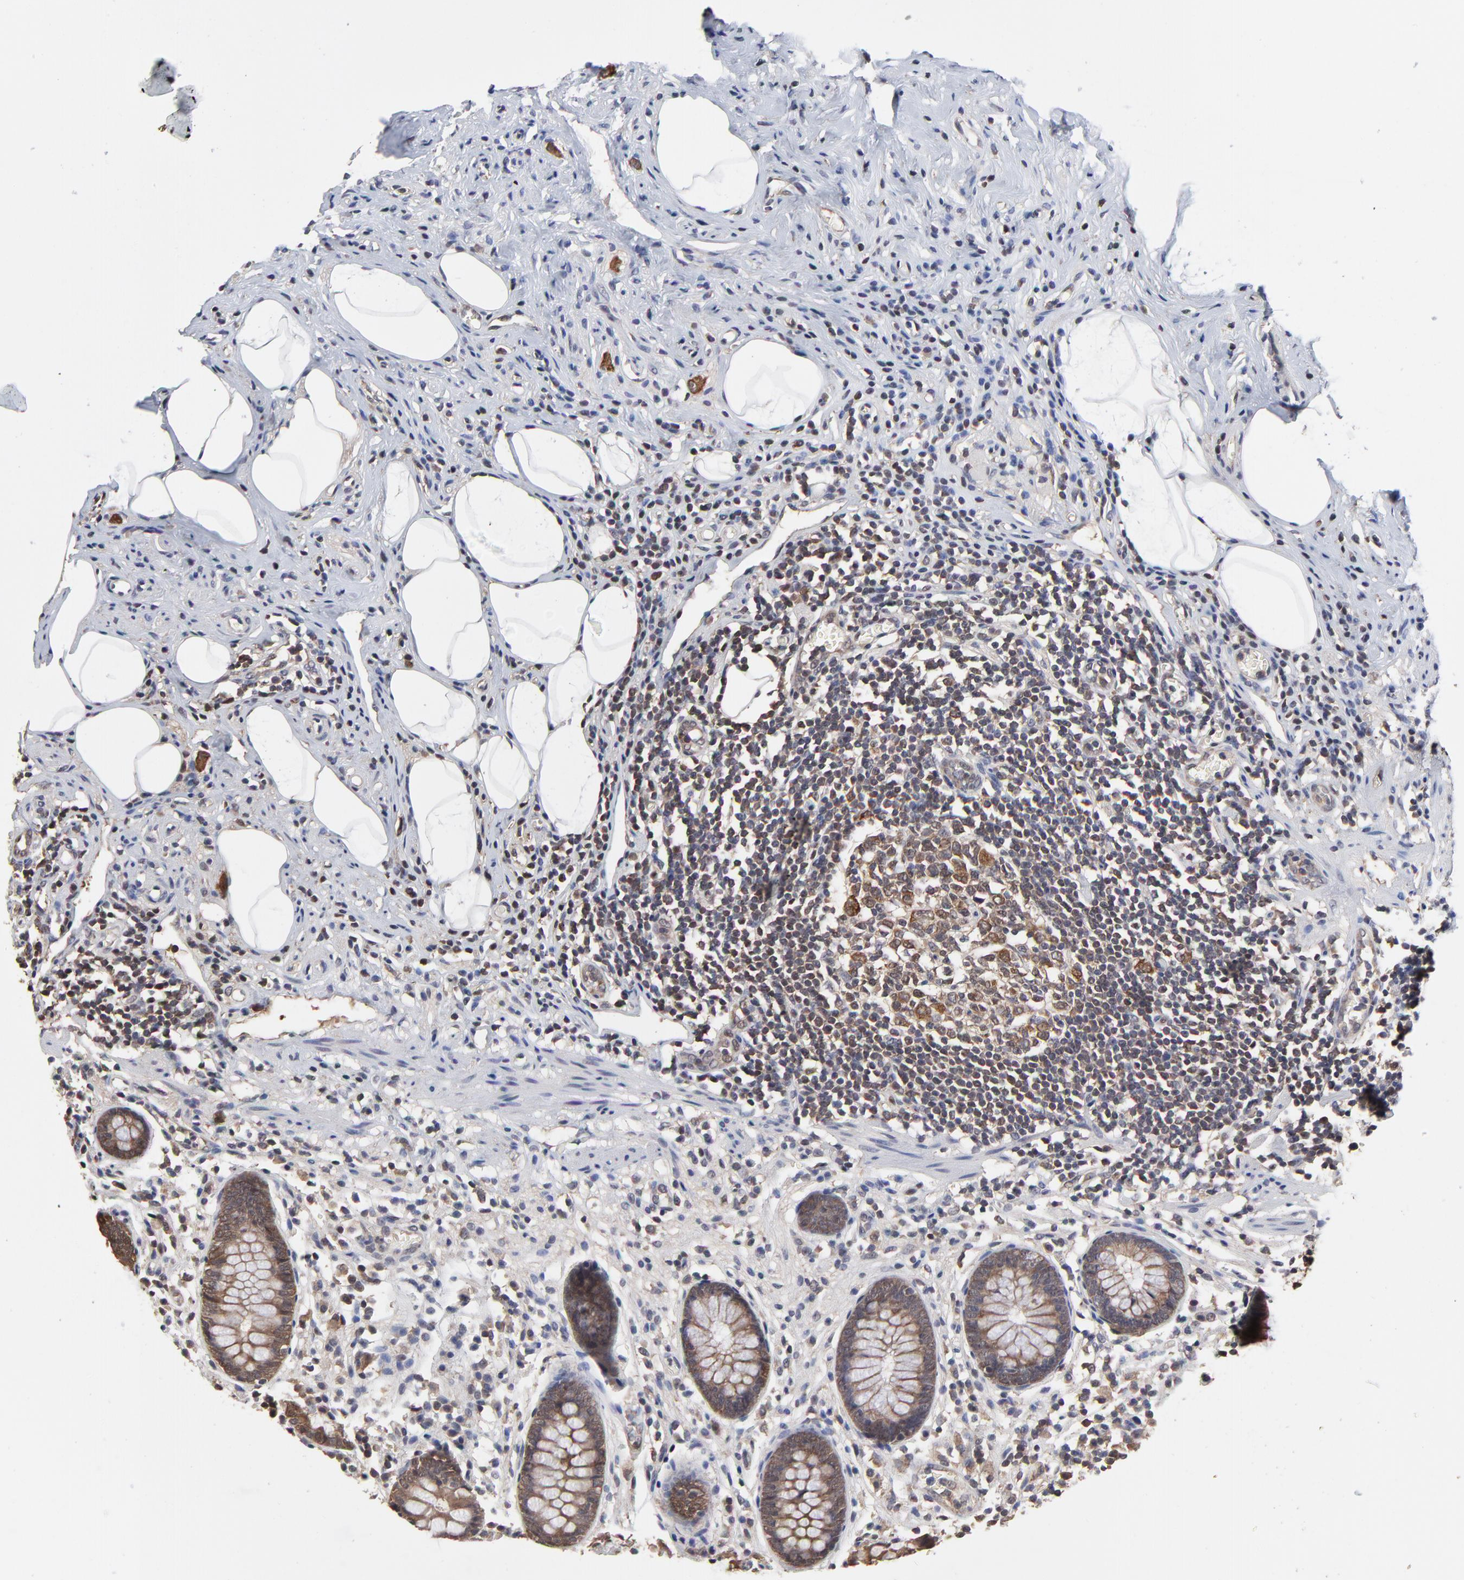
{"staining": {"intensity": "moderate", "quantity": "25%-75%", "location": "cytoplasmic/membranous,nuclear"}, "tissue": "appendix", "cell_type": "Glandular cells", "image_type": "normal", "snomed": [{"axis": "morphology", "description": "Normal tissue, NOS"}, {"axis": "topography", "description": "Appendix"}], "caption": "The image exhibits a brown stain indicating the presence of a protein in the cytoplasmic/membranous,nuclear of glandular cells in appendix.", "gene": "CCT2", "patient": {"sex": "male", "age": 38}}